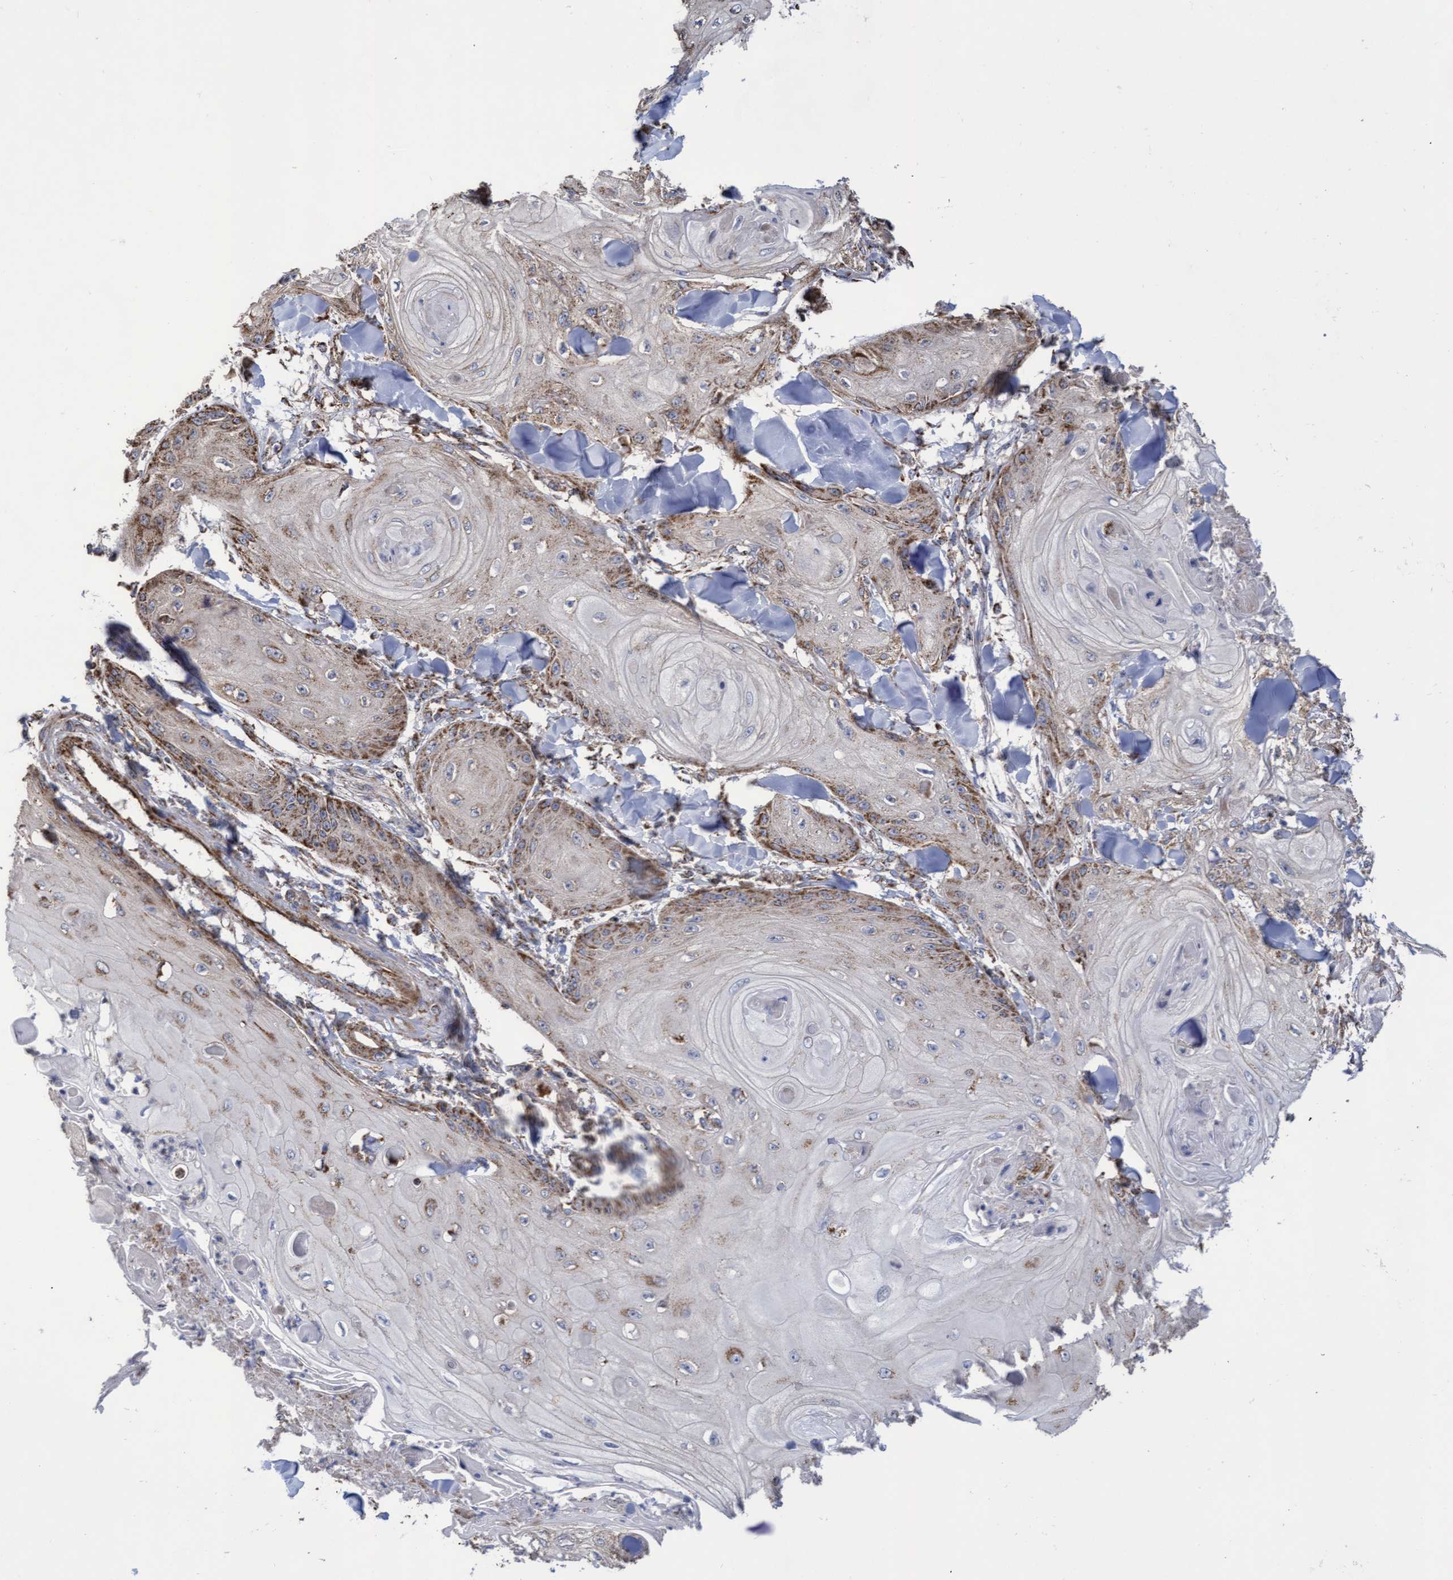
{"staining": {"intensity": "moderate", "quantity": ">75%", "location": "cytoplasmic/membranous"}, "tissue": "skin cancer", "cell_type": "Tumor cells", "image_type": "cancer", "snomed": [{"axis": "morphology", "description": "Squamous cell carcinoma, NOS"}, {"axis": "topography", "description": "Skin"}], "caption": "A histopathology image of human skin cancer stained for a protein displays moderate cytoplasmic/membranous brown staining in tumor cells.", "gene": "COBL", "patient": {"sex": "male", "age": 74}}